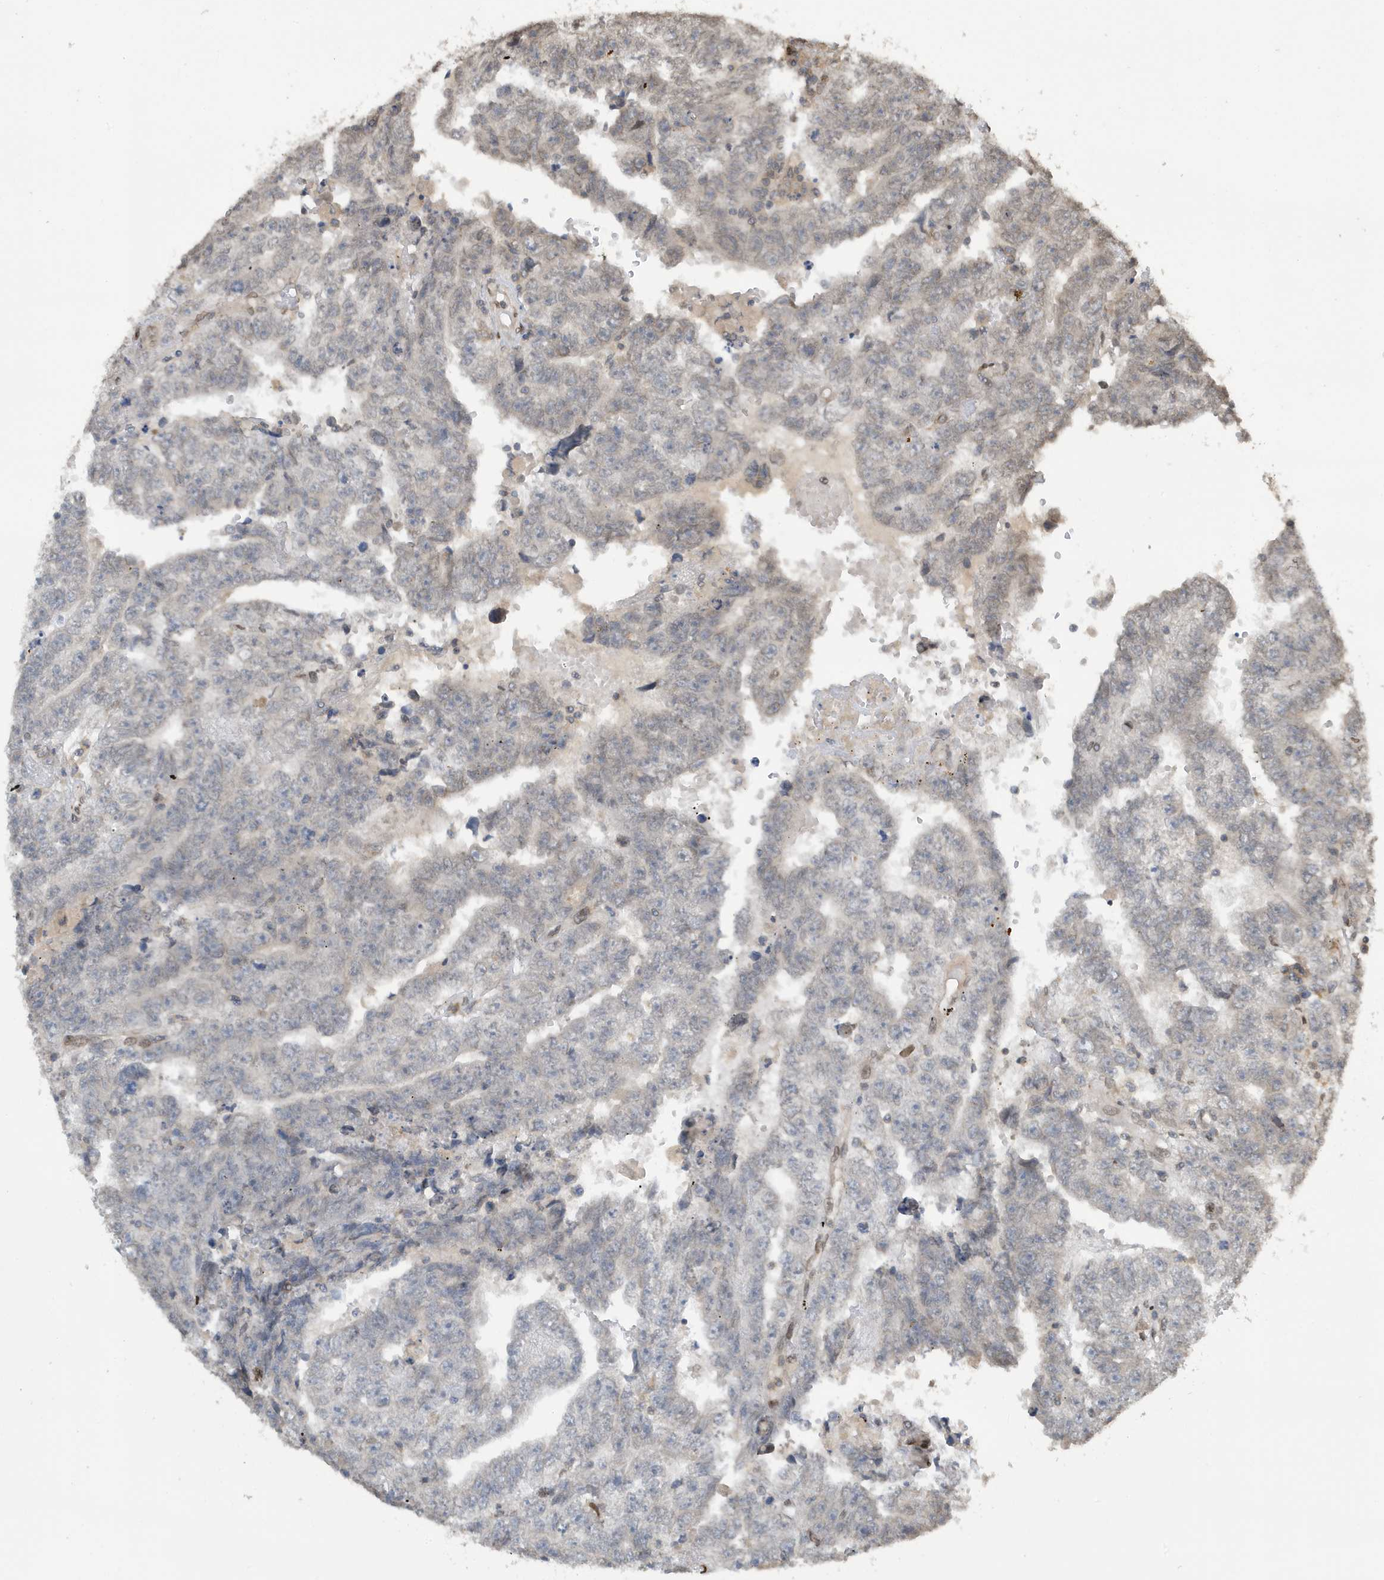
{"staining": {"intensity": "negative", "quantity": "none", "location": "none"}, "tissue": "testis cancer", "cell_type": "Tumor cells", "image_type": "cancer", "snomed": [{"axis": "morphology", "description": "Carcinoma, Embryonal, NOS"}, {"axis": "topography", "description": "Testis"}], "caption": "IHC image of human embryonal carcinoma (testis) stained for a protein (brown), which exhibits no staining in tumor cells. Brightfield microscopy of immunohistochemistry stained with DAB (3,3'-diaminobenzidine) (brown) and hematoxylin (blue), captured at high magnification.", "gene": "DUSP18", "patient": {"sex": "male", "age": 25}}